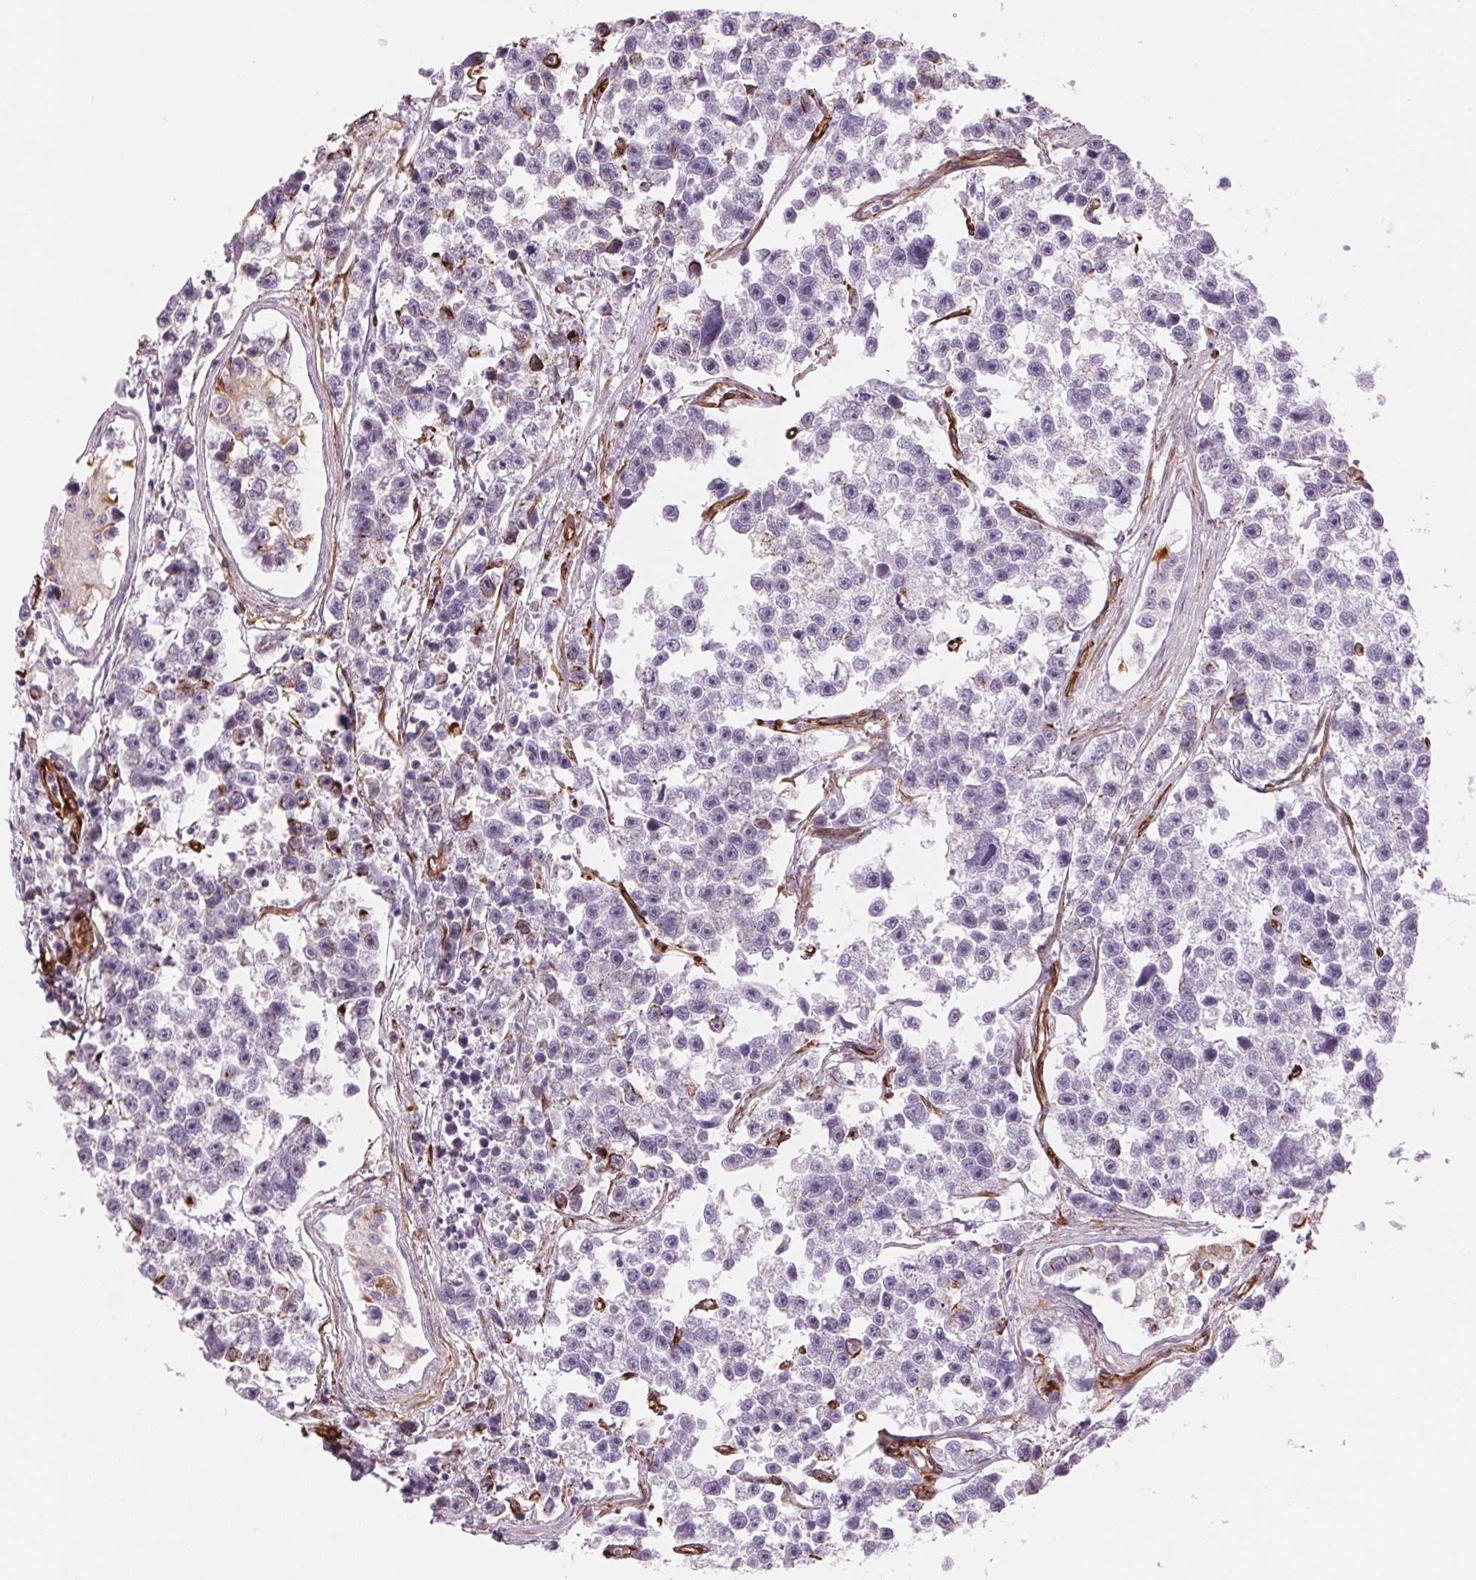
{"staining": {"intensity": "negative", "quantity": "none", "location": "none"}, "tissue": "testis cancer", "cell_type": "Tumor cells", "image_type": "cancer", "snomed": [{"axis": "morphology", "description": "Seminoma, NOS"}, {"axis": "topography", "description": "Testis"}], "caption": "Seminoma (testis) was stained to show a protein in brown. There is no significant positivity in tumor cells.", "gene": "CLPS", "patient": {"sex": "male", "age": 26}}